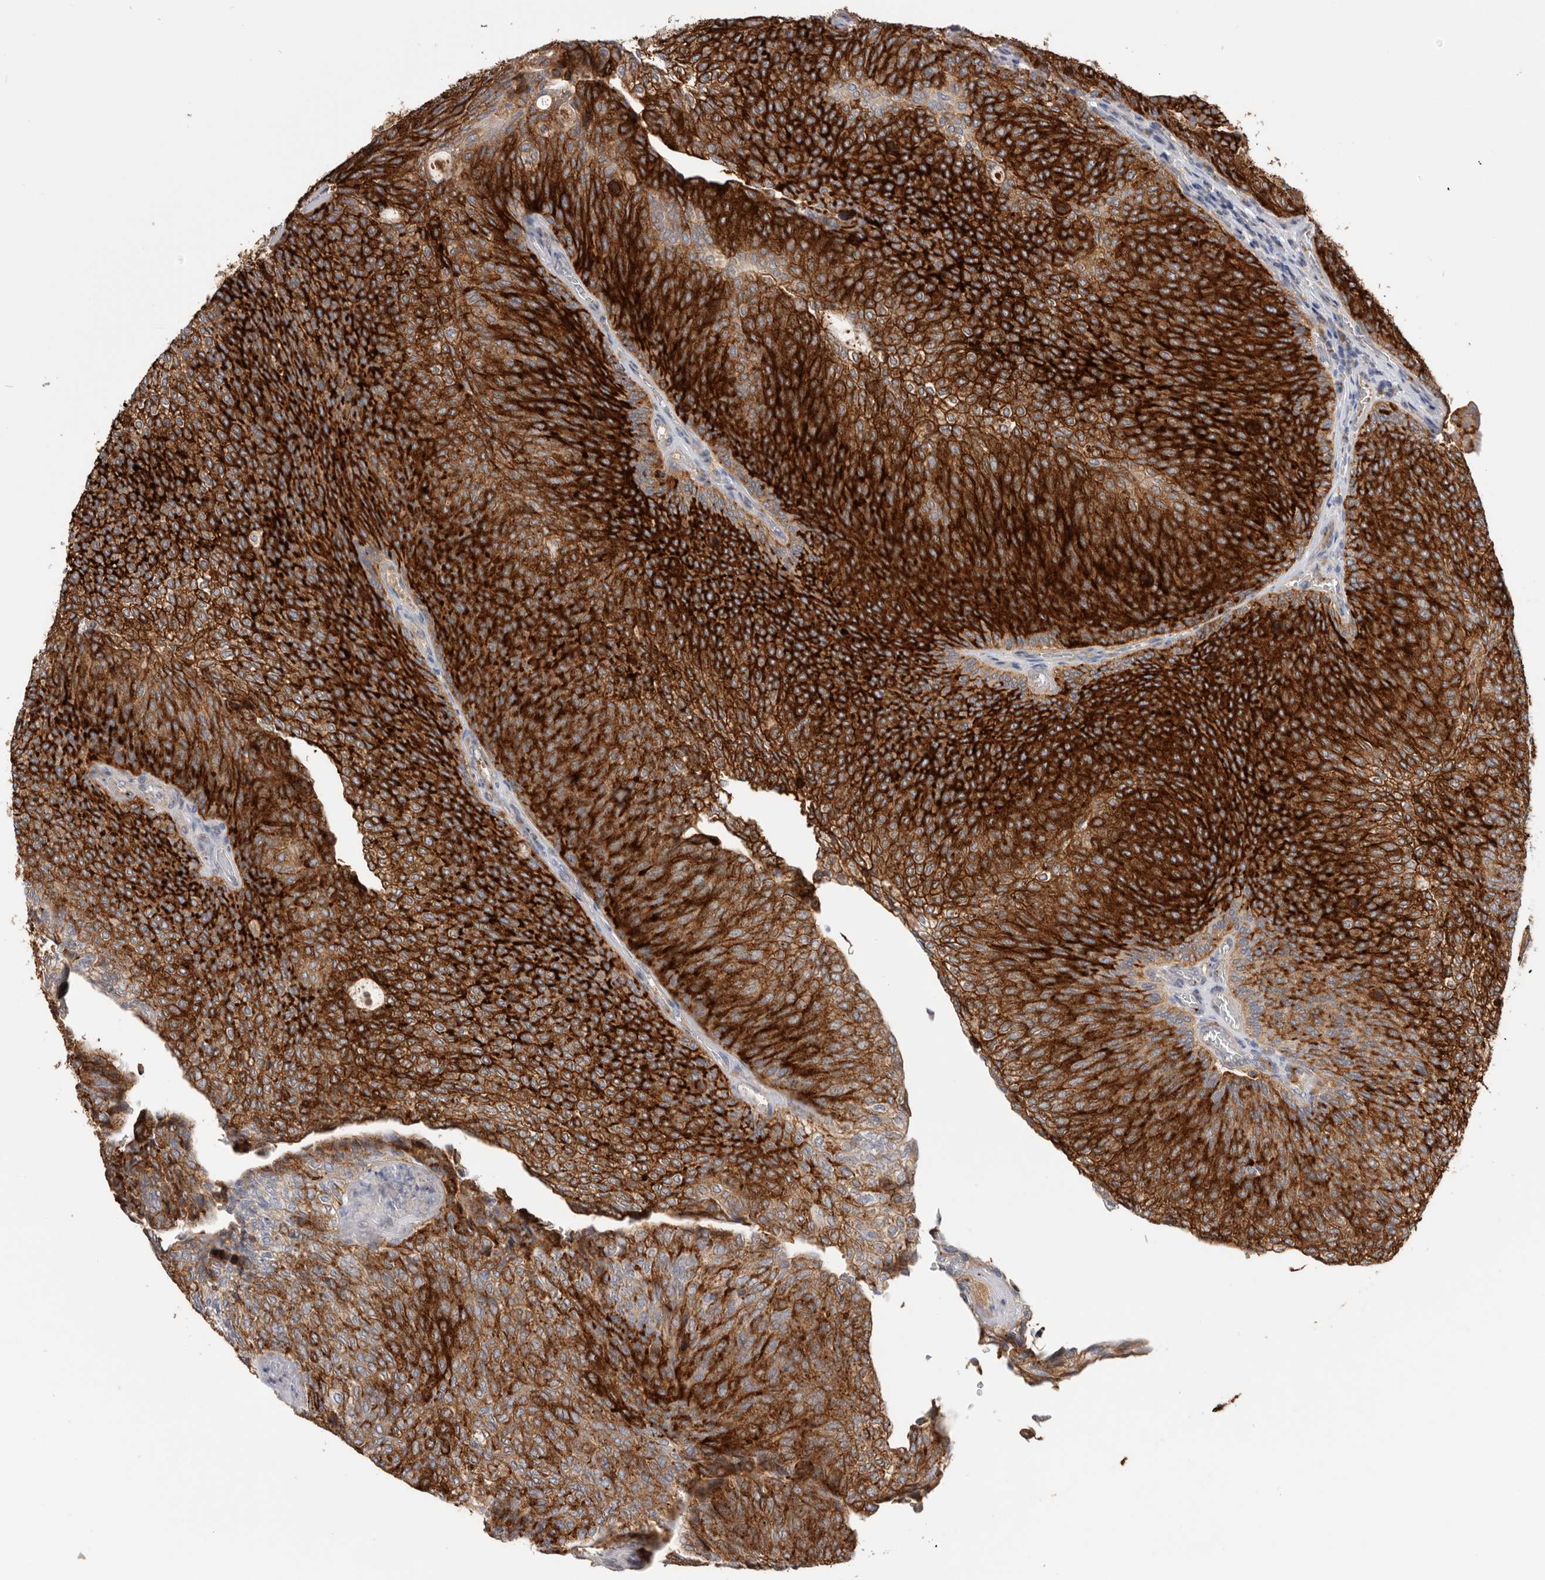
{"staining": {"intensity": "strong", "quantity": ">75%", "location": "cytoplasmic/membranous"}, "tissue": "urothelial cancer", "cell_type": "Tumor cells", "image_type": "cancer", "snomed": [{"axis": "morphology", "description": "Urothelial carcinoma, Low grade"}, {"axis": "topography", "description": "Urinary bladder"}], "caption": "Immunohistochemistry (IHC) histopathology image of human urothelial cancer stained for a protein (brown), which demonstrates high levels of strong cytoplasmic/membranous staining in approximately >75% of tumor cells.", "gene": "TFRC", "patient": {"sex": "female", "age": 79}}